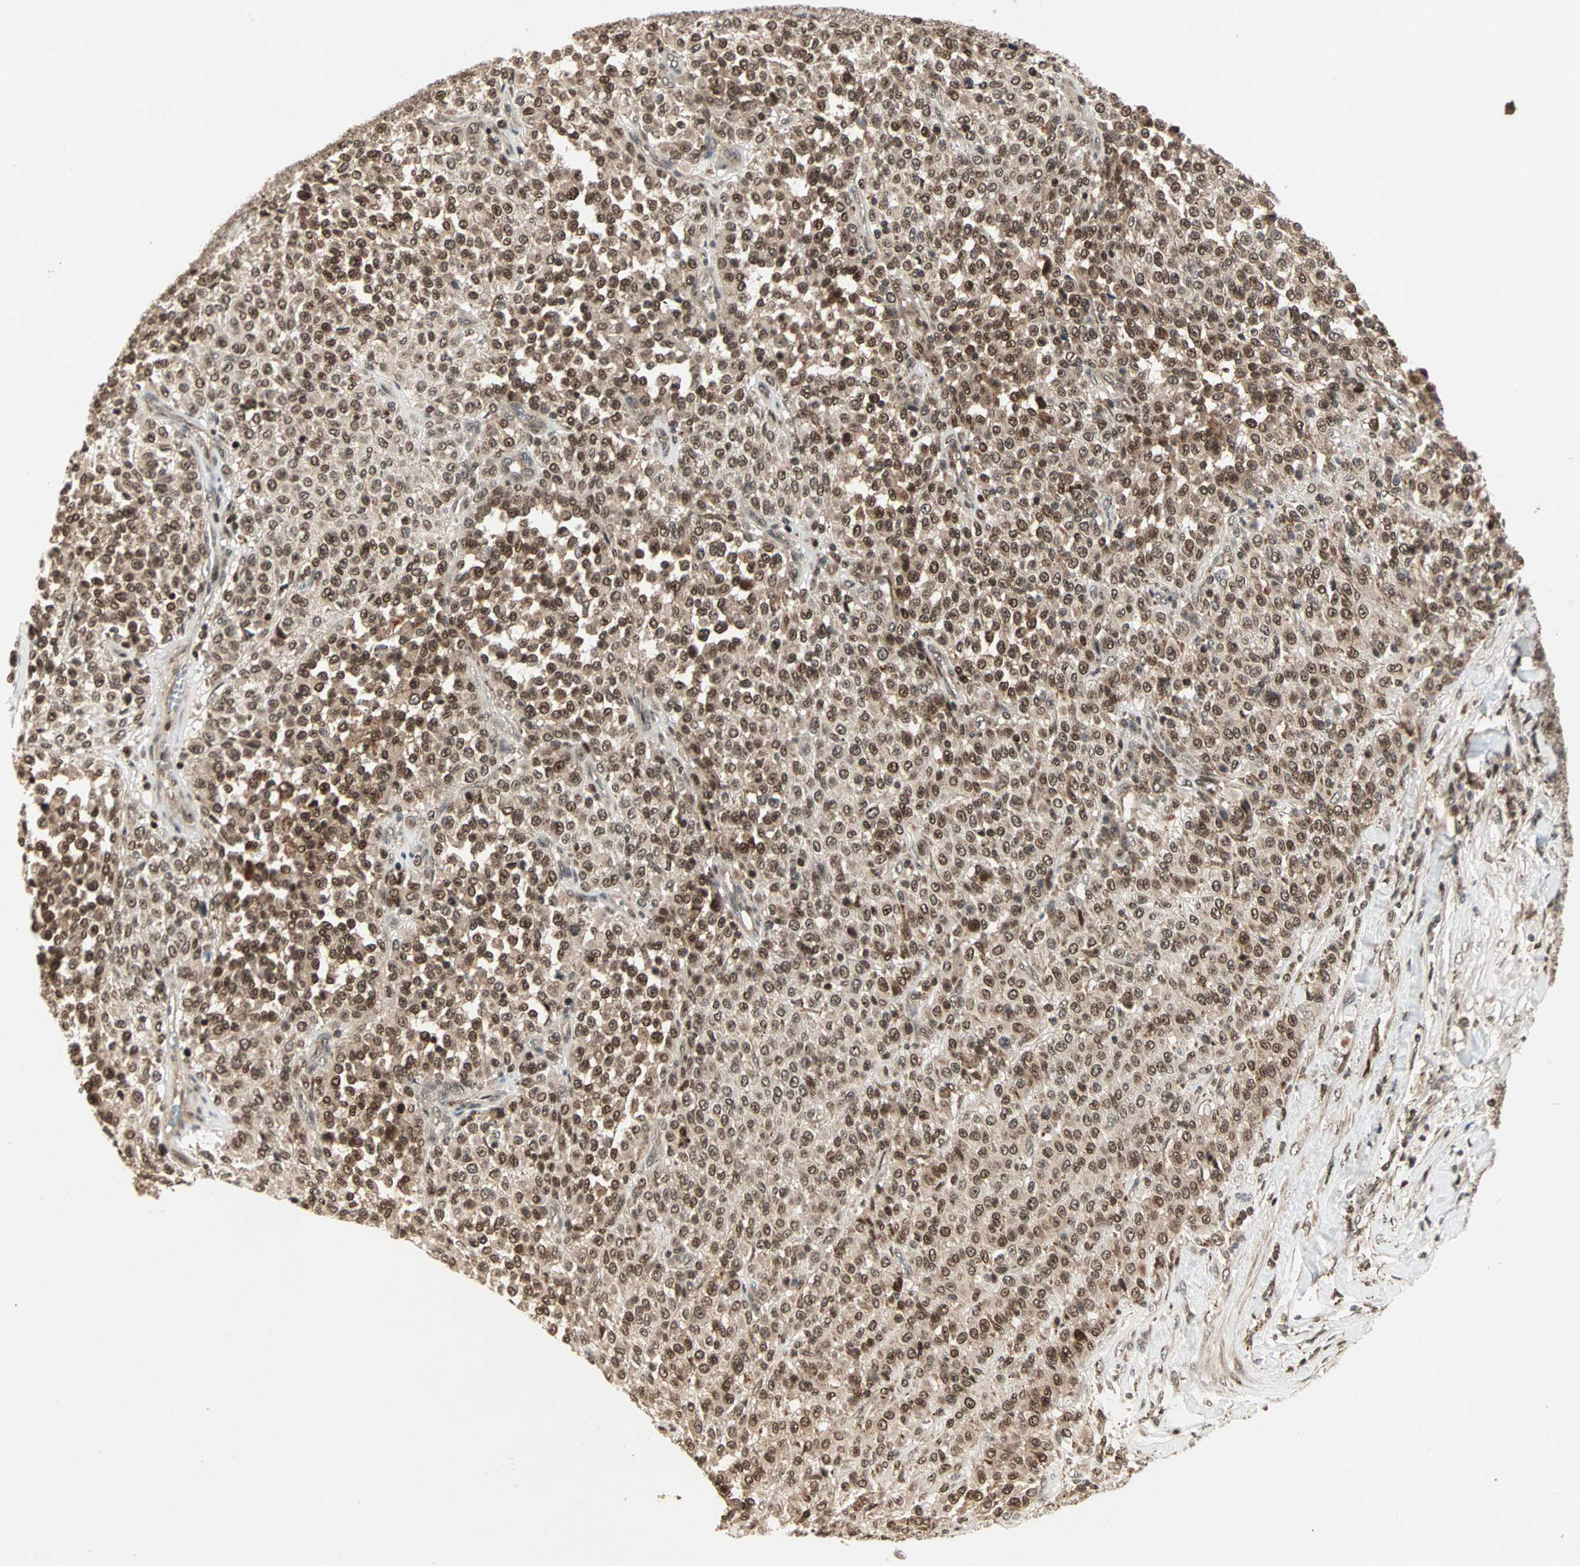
{"staining": {"intensity": "strong", "quantity": ">75%", "location": "cytoplasmic/membranous,nuclear"}, "tissue": "melanoma", "cell_type": "Tumor cells", "image_type": "cancer", "snomed": [{"axis": "morphology", "description": "Malignant melanoma, Metastatic site"}, {"axis": "topography", "description": "Pancreas"}], "caption": "Melanoma stained with a brown dye exhibits strong cytoplasmic/membranous and nuclear positive staining in approximately >75% of tumor cells.", "gene": "ZBED9", "patient": {"sex": "female", "age": 30}}